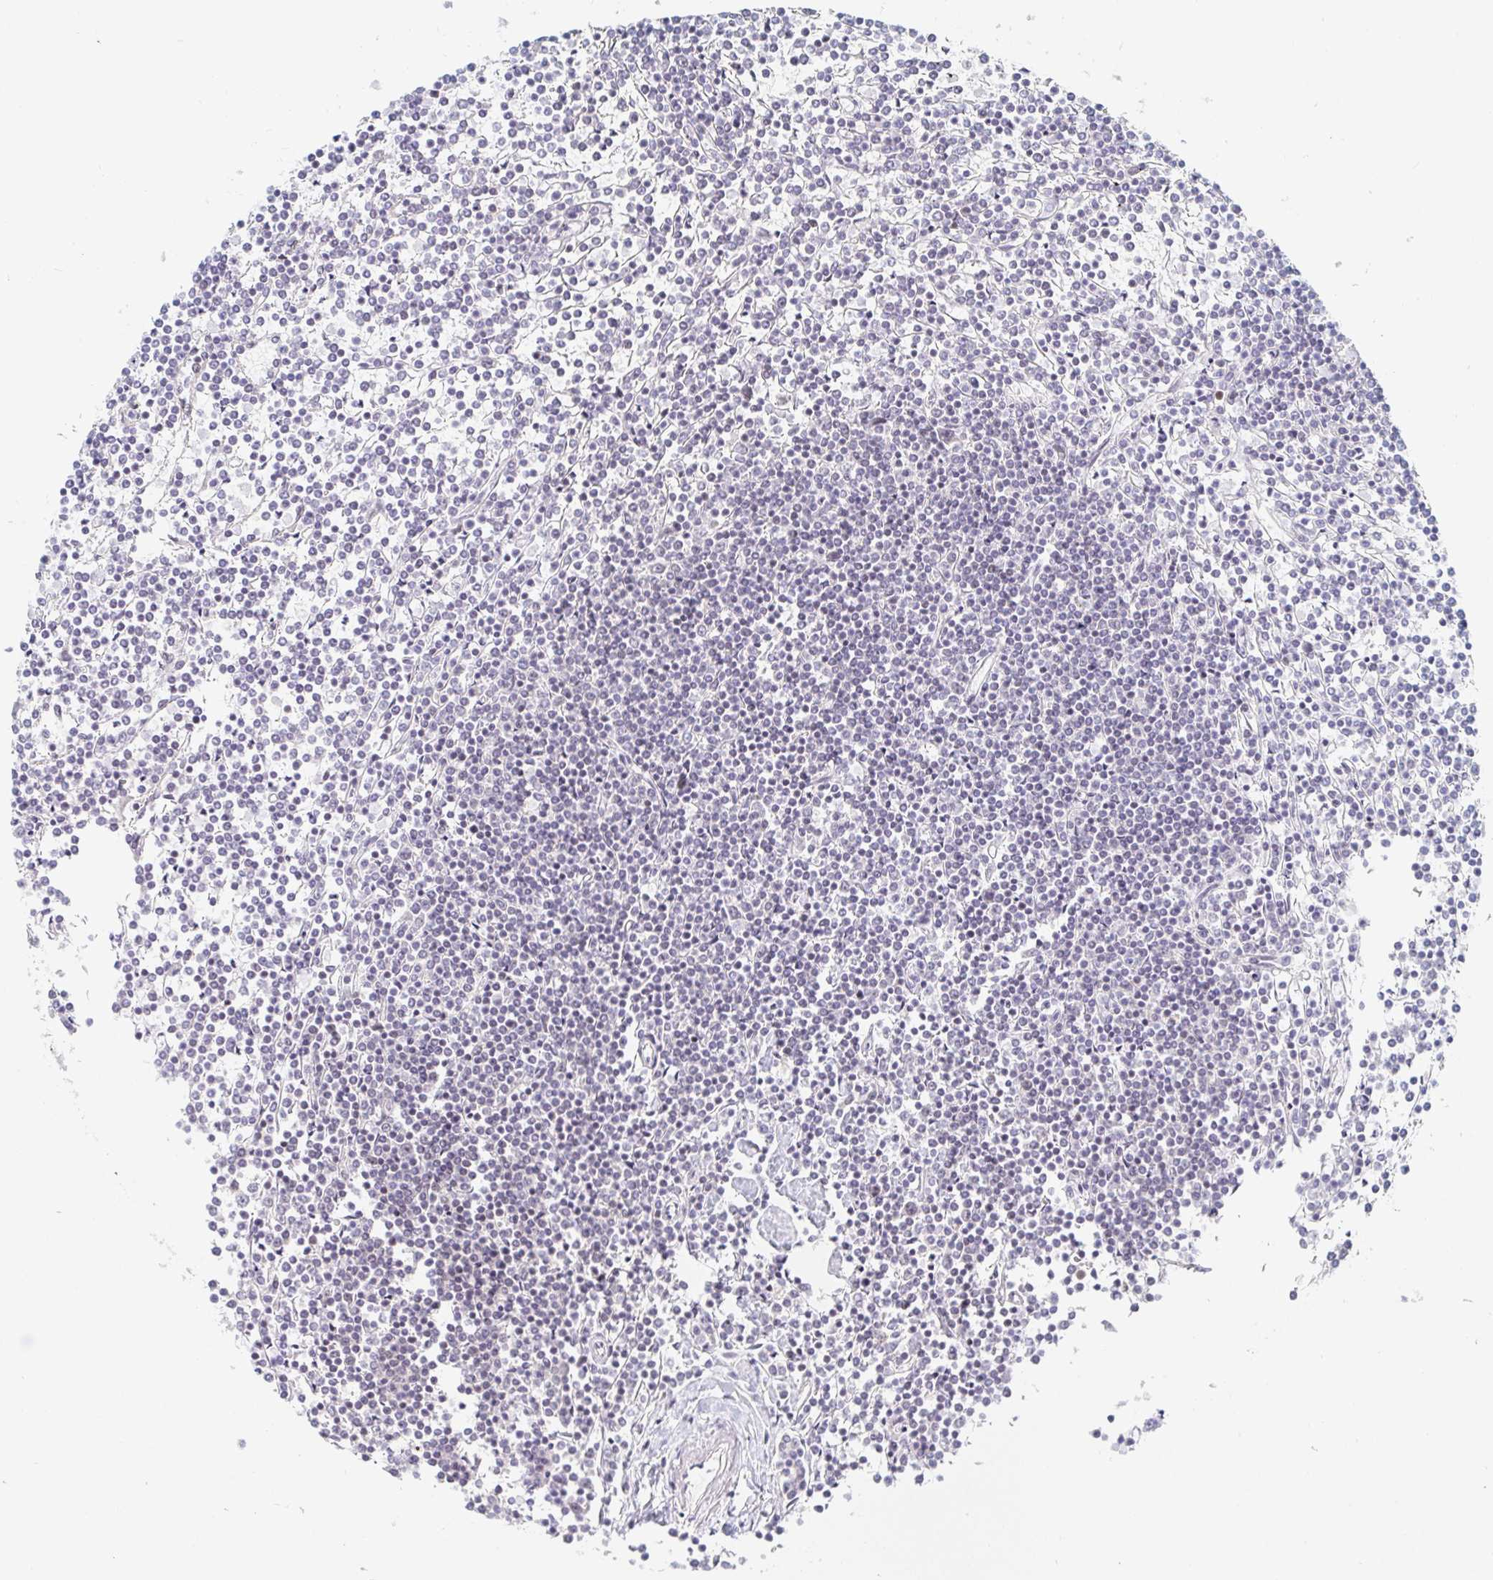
{"staining": {"intensity": "negative", "quantity": "none", "location": "none"}, "tissue": "lymphoma", "cell_type": "Tumor cells", "image_type": "cancer", "snomed": [{"axis": "morphology", "description": "Malignant lymphoma, non-Hodgkin's type, Low grade"}, {"axis": "topography", "description": "Spleen"}], "caption": "Tumor cells are negative for brown protein staining in lymphoma. (Stains: DAB immunohistochemistry (IHC) with hematoxylin counter stain, Microscopy: brightfield microscopy at high magnification).", "gene": "CHD2", "patient": {"sex": "female", "age": 19}}